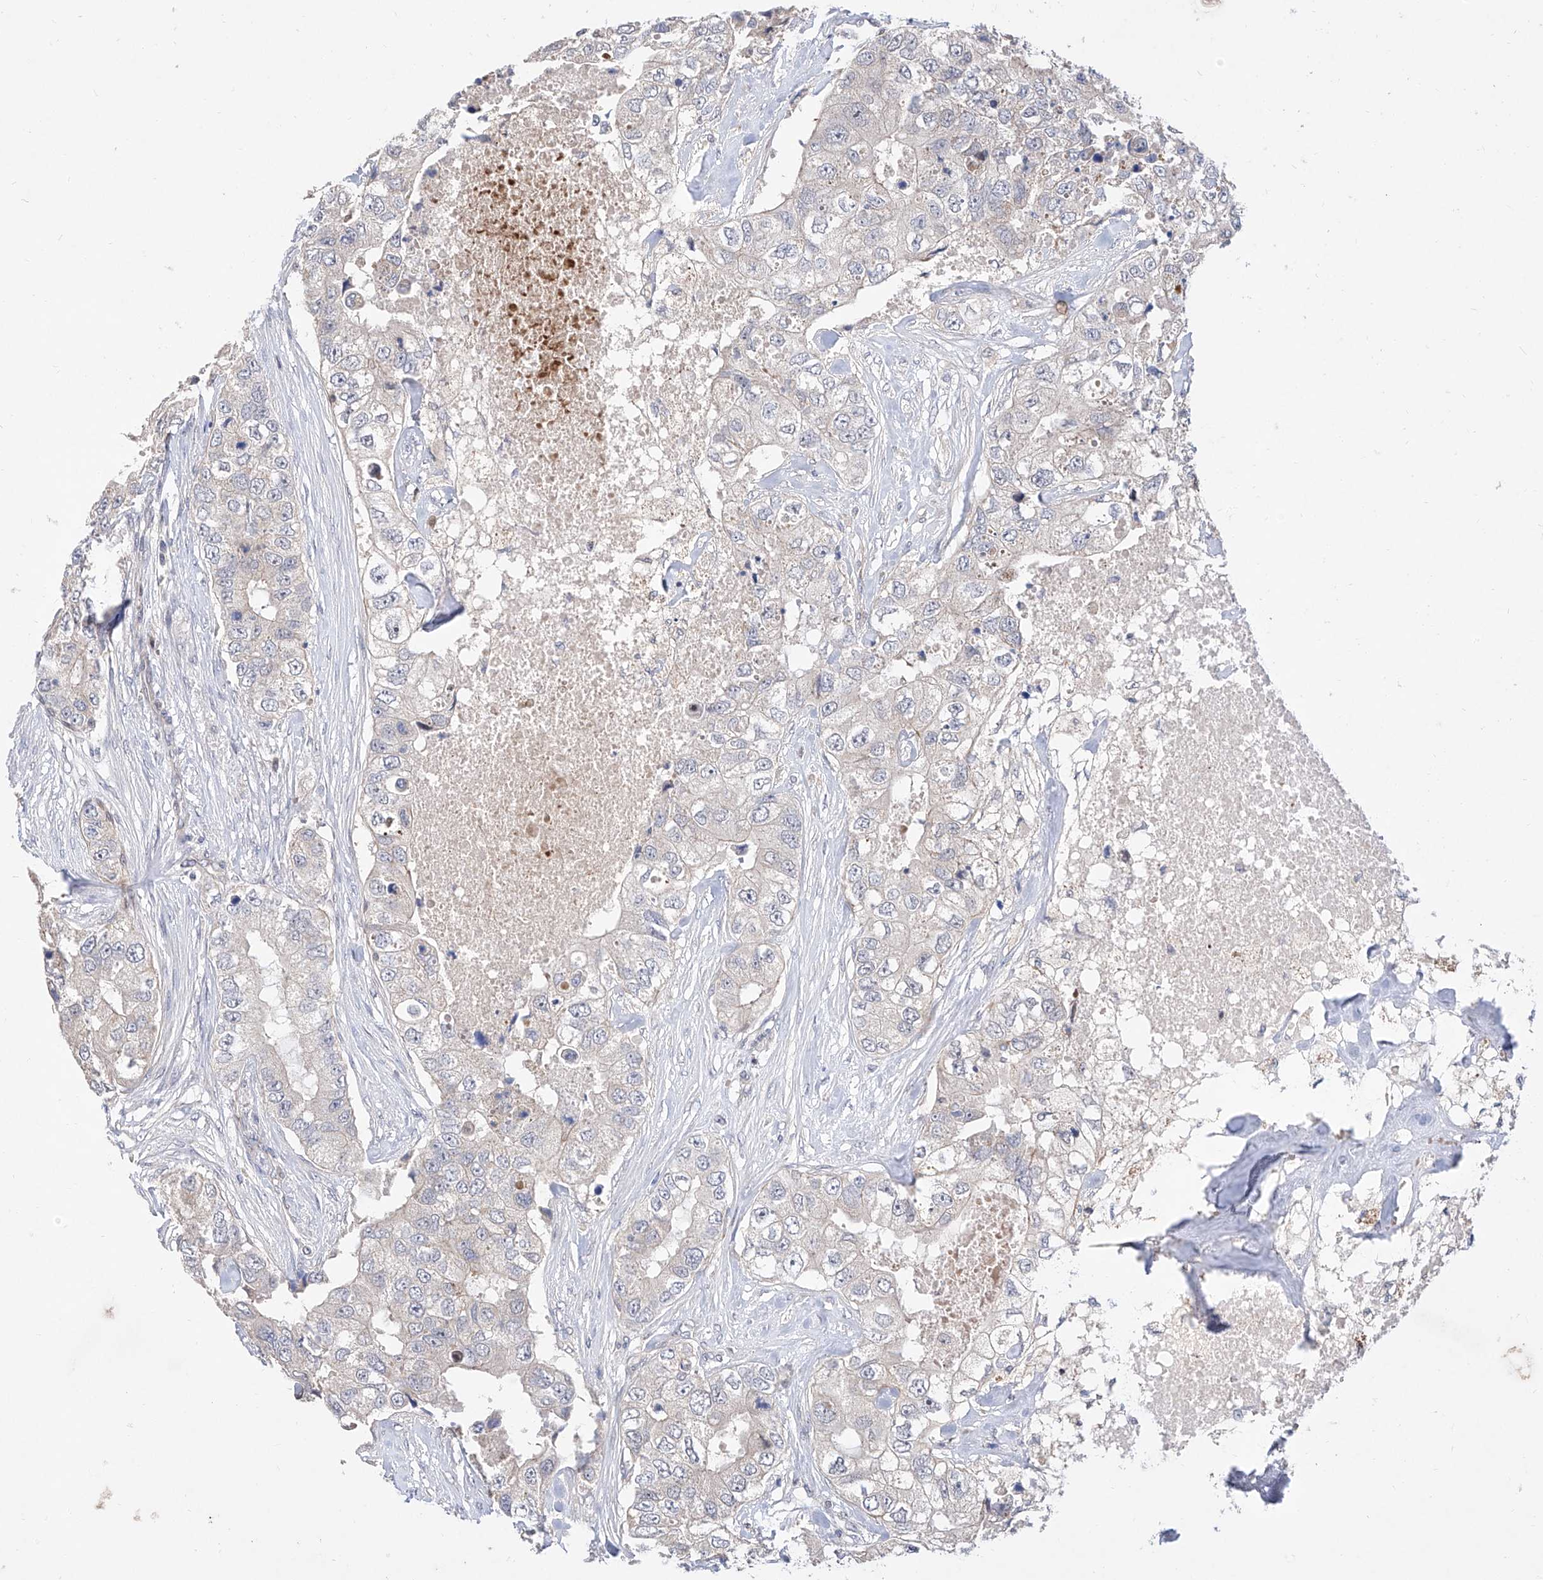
{"staining": {"intensity": "negative", "quantity": "none", "location": "none"}, "tissue": "breast cancer", "cell_type": "Tumor cells", "image_type": "cancer", "snomed": [{"axis": "morphology", "description": "Duct carcinoma"}, {"axis": "topography", "description": "Breast"}], "caption": "An image of breast cancer (invasive ductal carcinoma) stained for a protein displays no brown staining in tumor cells.", "gene": "FUCA2", "patient": {"sex": "female", "age": 62}}